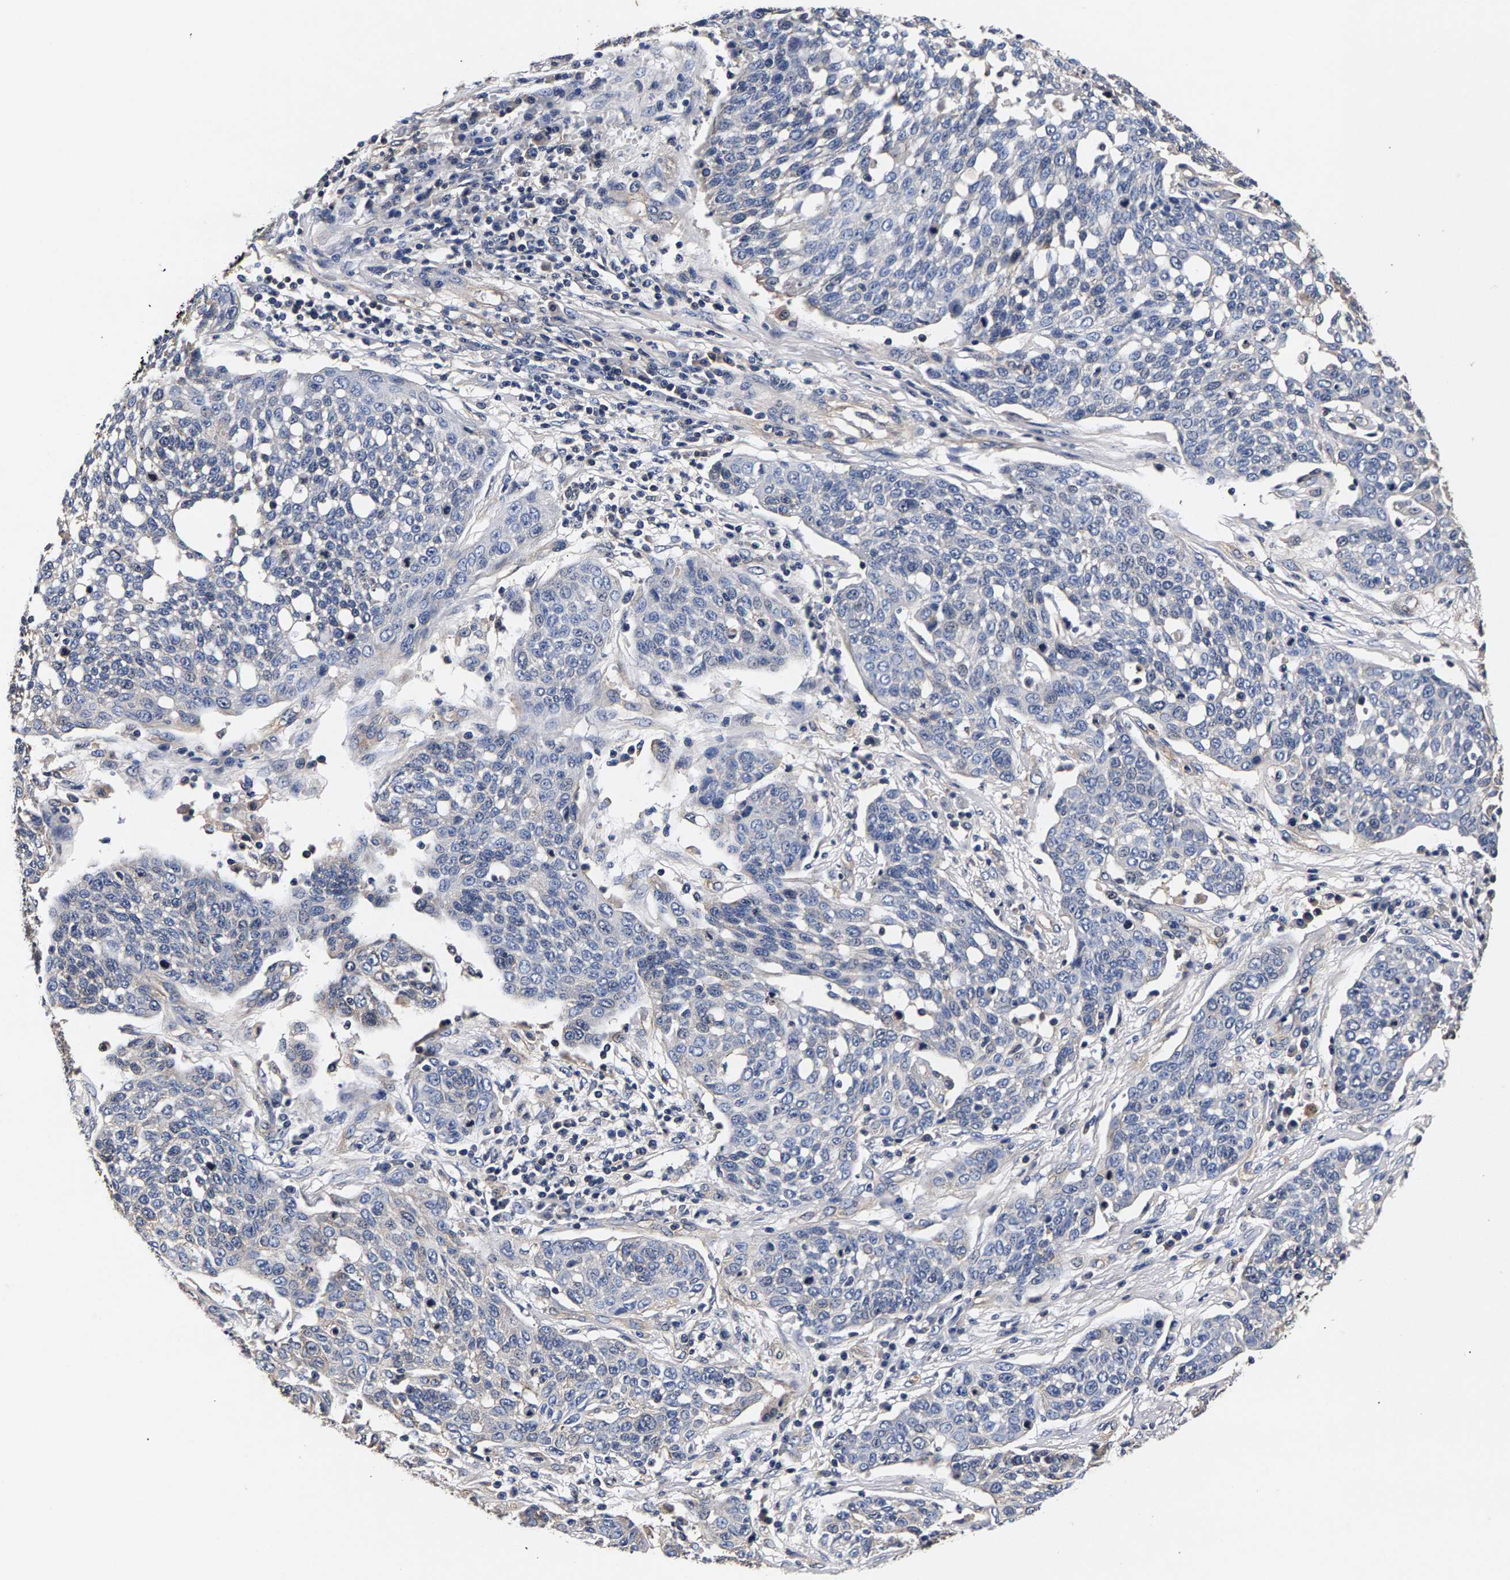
{"staining": {"intensity": "negative", "quantity": "none", "location": "none"}, "tissue": "cervical cancer", "cell_type": "Tumor cells", "image_type": "cancer", "snomed": [{"axis": "morphology", "description": "Squamous cell carcinoma, NOS"}, {"axis": "topography", "description": "Cervix"}], "caption": "This photomicrograph is of cervical cancer stained with IHC to label a protein in brown with the nuclei are counter-stained blue. There is no staining in tumor cells. (Immunohistochemistry (ihc), brightfield microscopy, high magnification).", "gene": "MARCHF7", "patient": {"sex": "female", "age": 34}}